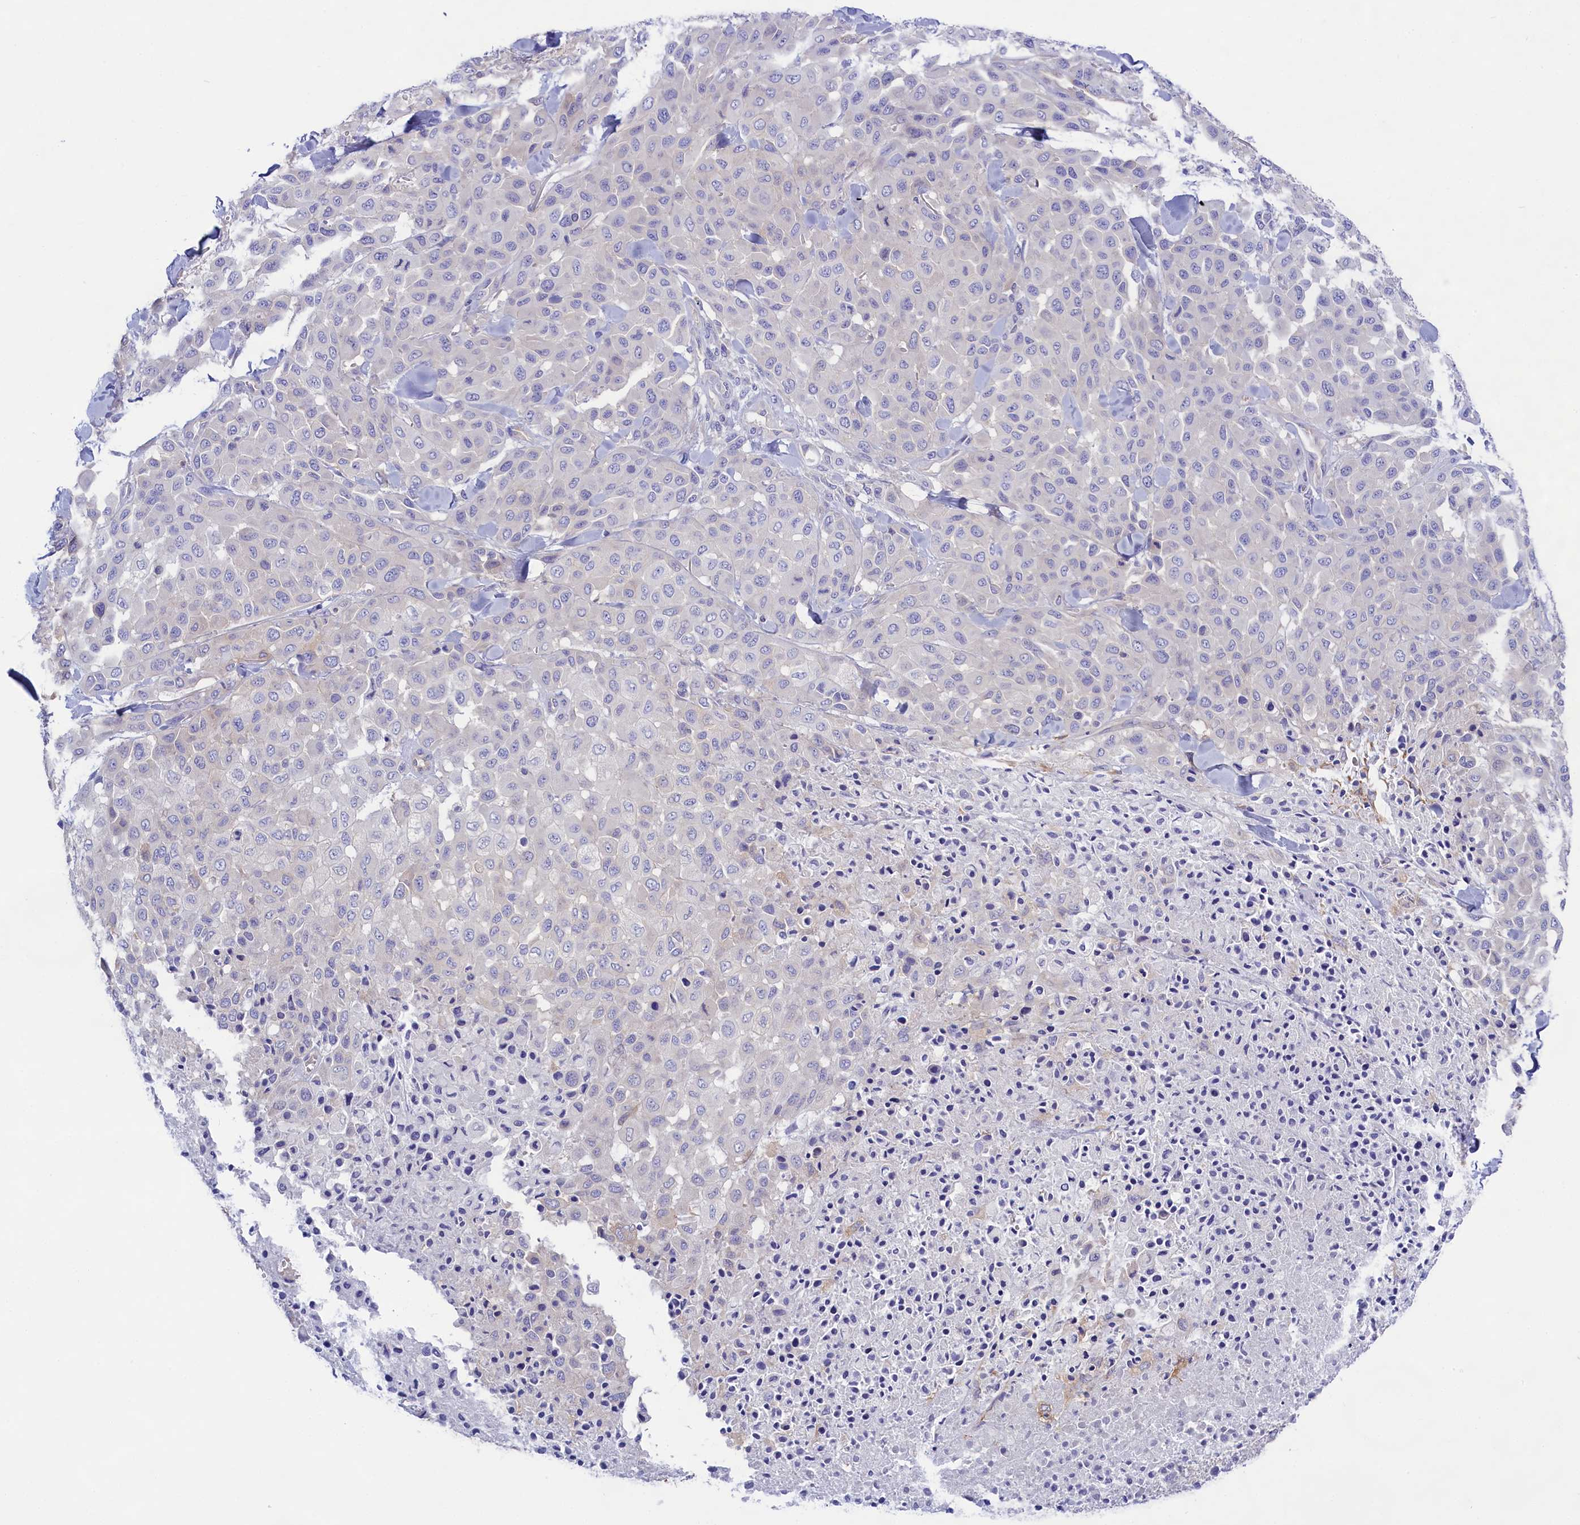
{"staining": {"intensity": "negative", "quantity": "none", "location": "none"}, "tissue": "melanoma", "cell_type": "Tumor cells", "image_type": "cancer", "snomed": [{"axis": "morphology", "description": "Malignant melanoma, Metastatic site"}, {"axis": "topography", "description": "Skin"}], "caption": "This is an immunohistochemistry (IHC) image of melanoma. There is no staining in tumor cells.", "gene": "PPP1R13L", "patient": {"sex": "female", "age": 81}}